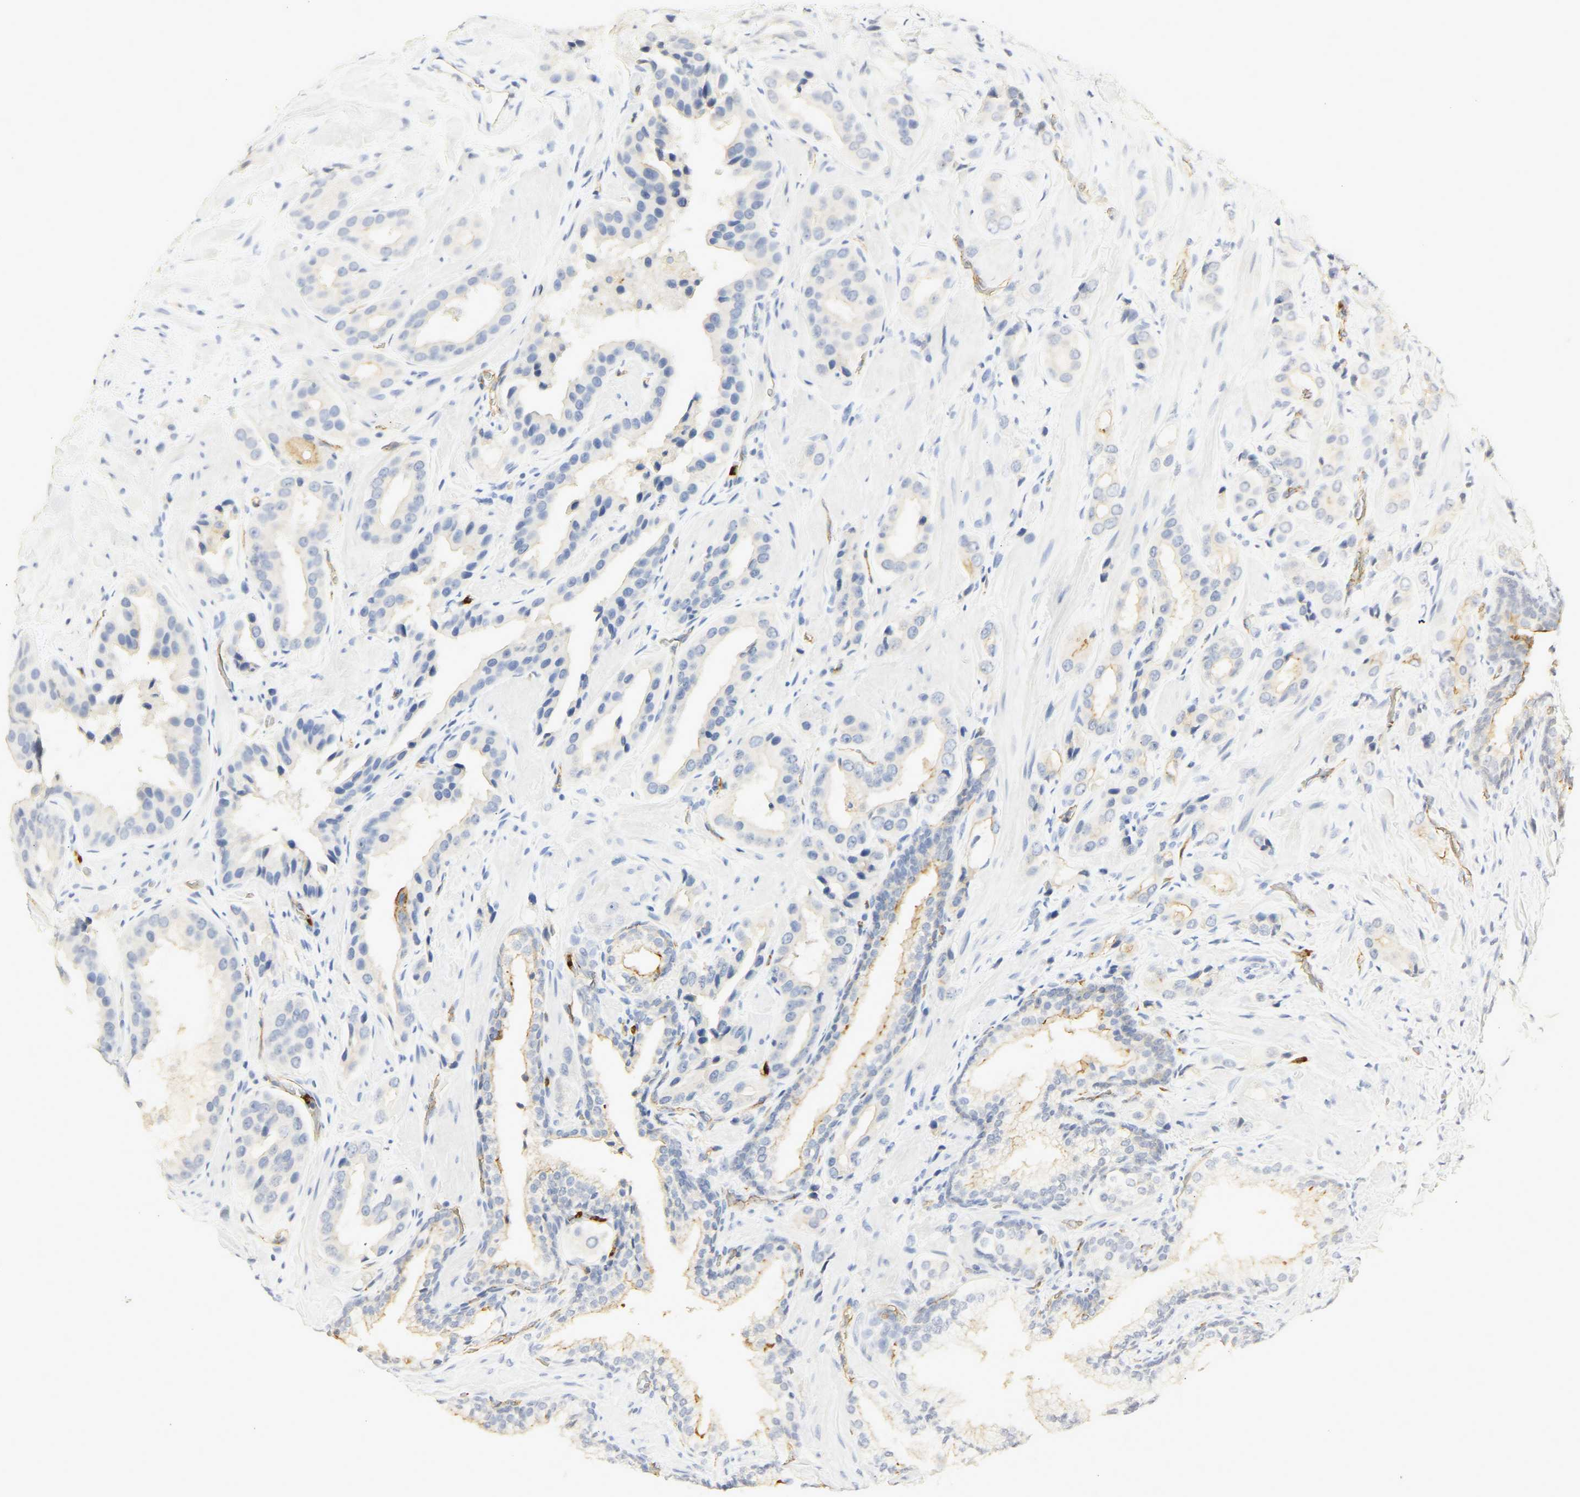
{"staining": {"intensity": "negative", "quantity": "none", "location": "none"}, "tissue": "prostate cancer", "cell_type": "Tumor cells", "image_type": "cancer", "snomed": [{"axis": "morphology", "description": "Adenocarcinoma, High grade"}, {"axis": "topography", "description": "Prostate"}], "caption": "An IHC micrograph of adenocarcinoma (high-grade) (prostate) is shown. There is no staining in tumor cells of adenocarcinoma (high-grade) (prostate). Brightfield microscopy of immunohistochemistry stained with DAB (brown) and hematoxylin (blue), captured at high magnification.", "gene": "CEACAM5", "patient": {"sex": "male", "age": 64}}